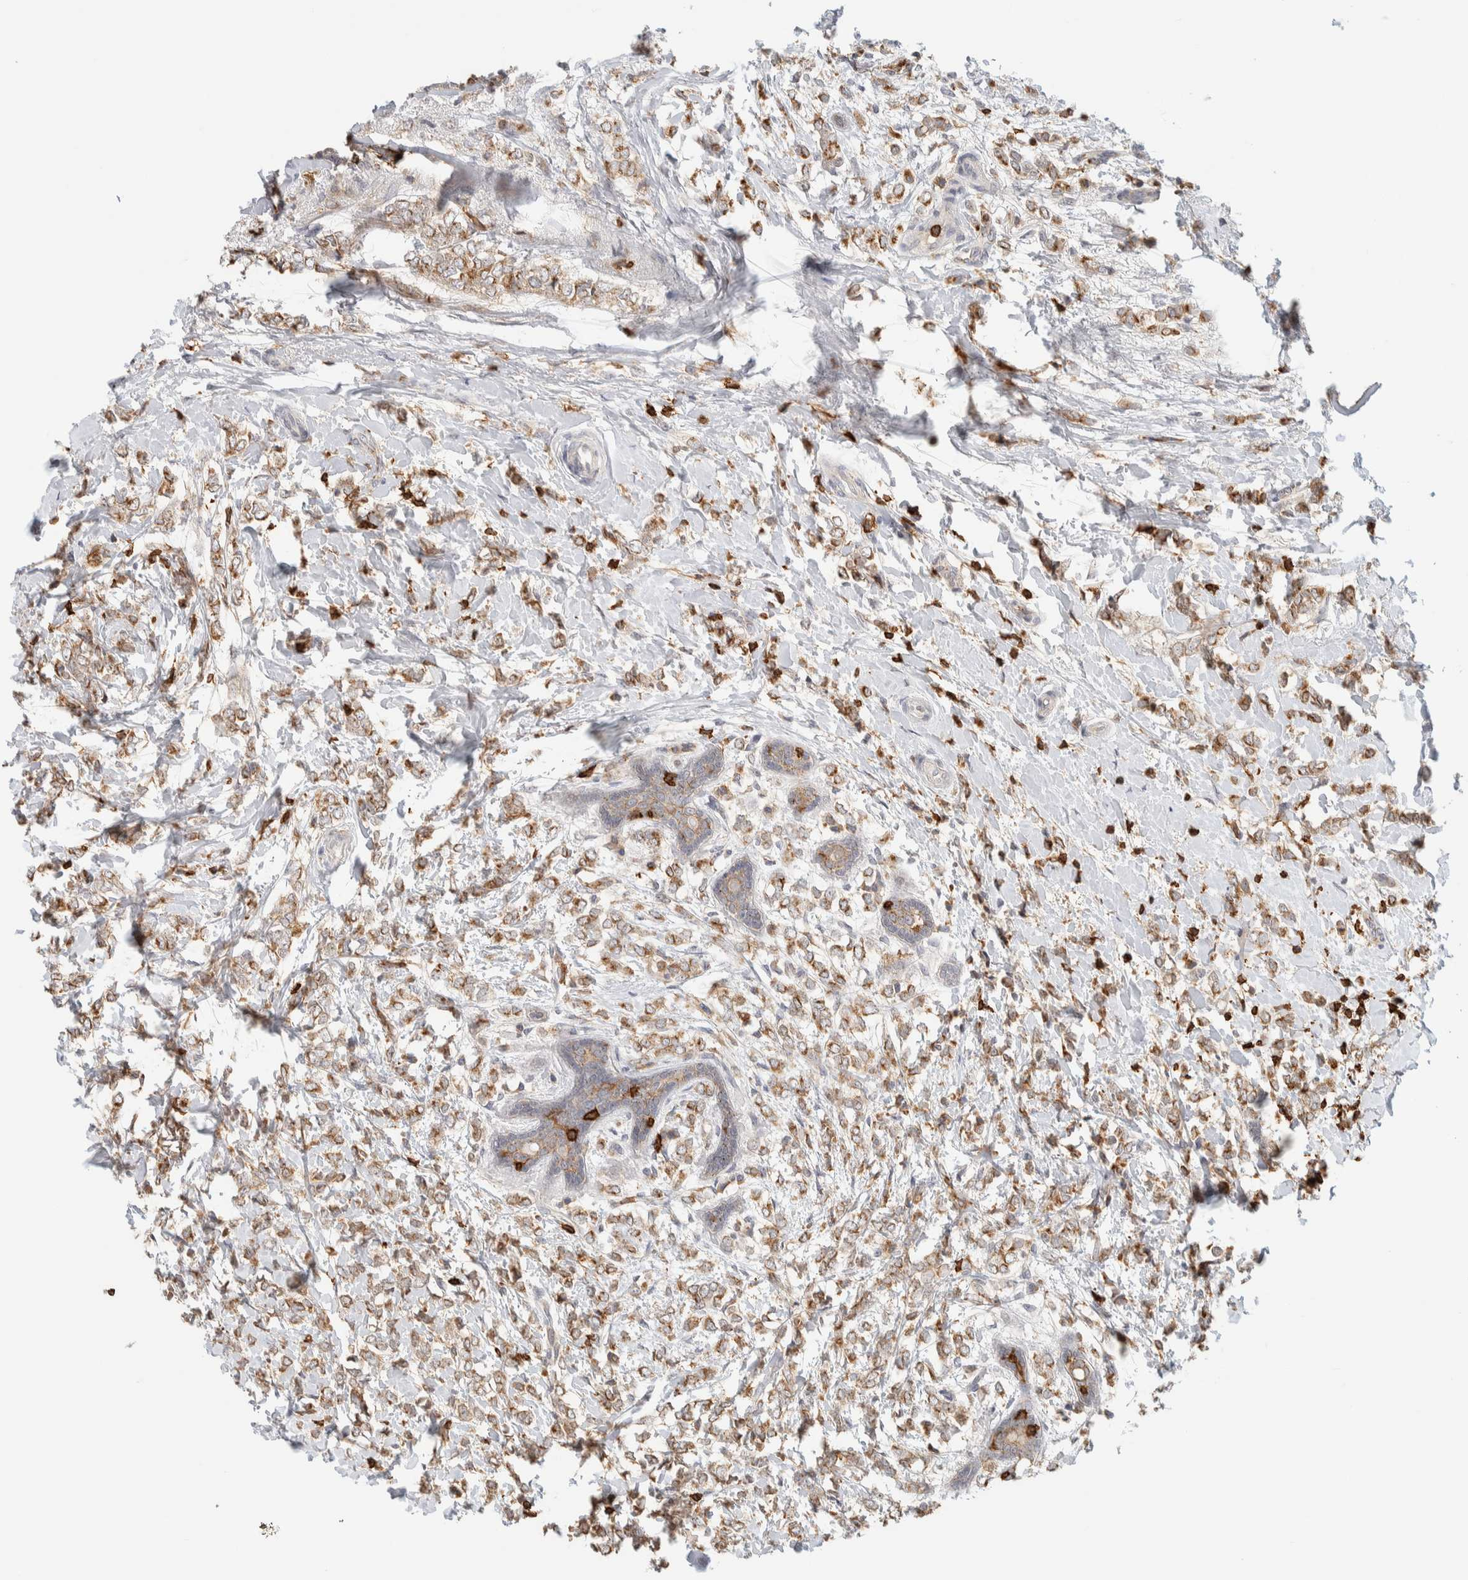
{"staining": {"intensity": "moderate", "quantity": ">75%", "location": "cytoplasmic/membranous"}, "tissue": "breast cancer", "cell_type": "Tumor cells", "image_type": "cancer", "snomed": [{"axis": "morphology", "description": "Normal tissue, NOS"}, {"axis": "morphology", "description": "Lobular carcinoma"}, {"axis": "topography", "description": "Breast"}], "caption": "Immunohistochemical staining of human lobular carcinoma (breast) exhibits medium levels of moderate cytoplasmic/membranous protein expression in about >75% of tumor cells.", "gene": "RUNDC1", "patient": {"sex": "female", "age": 47}}